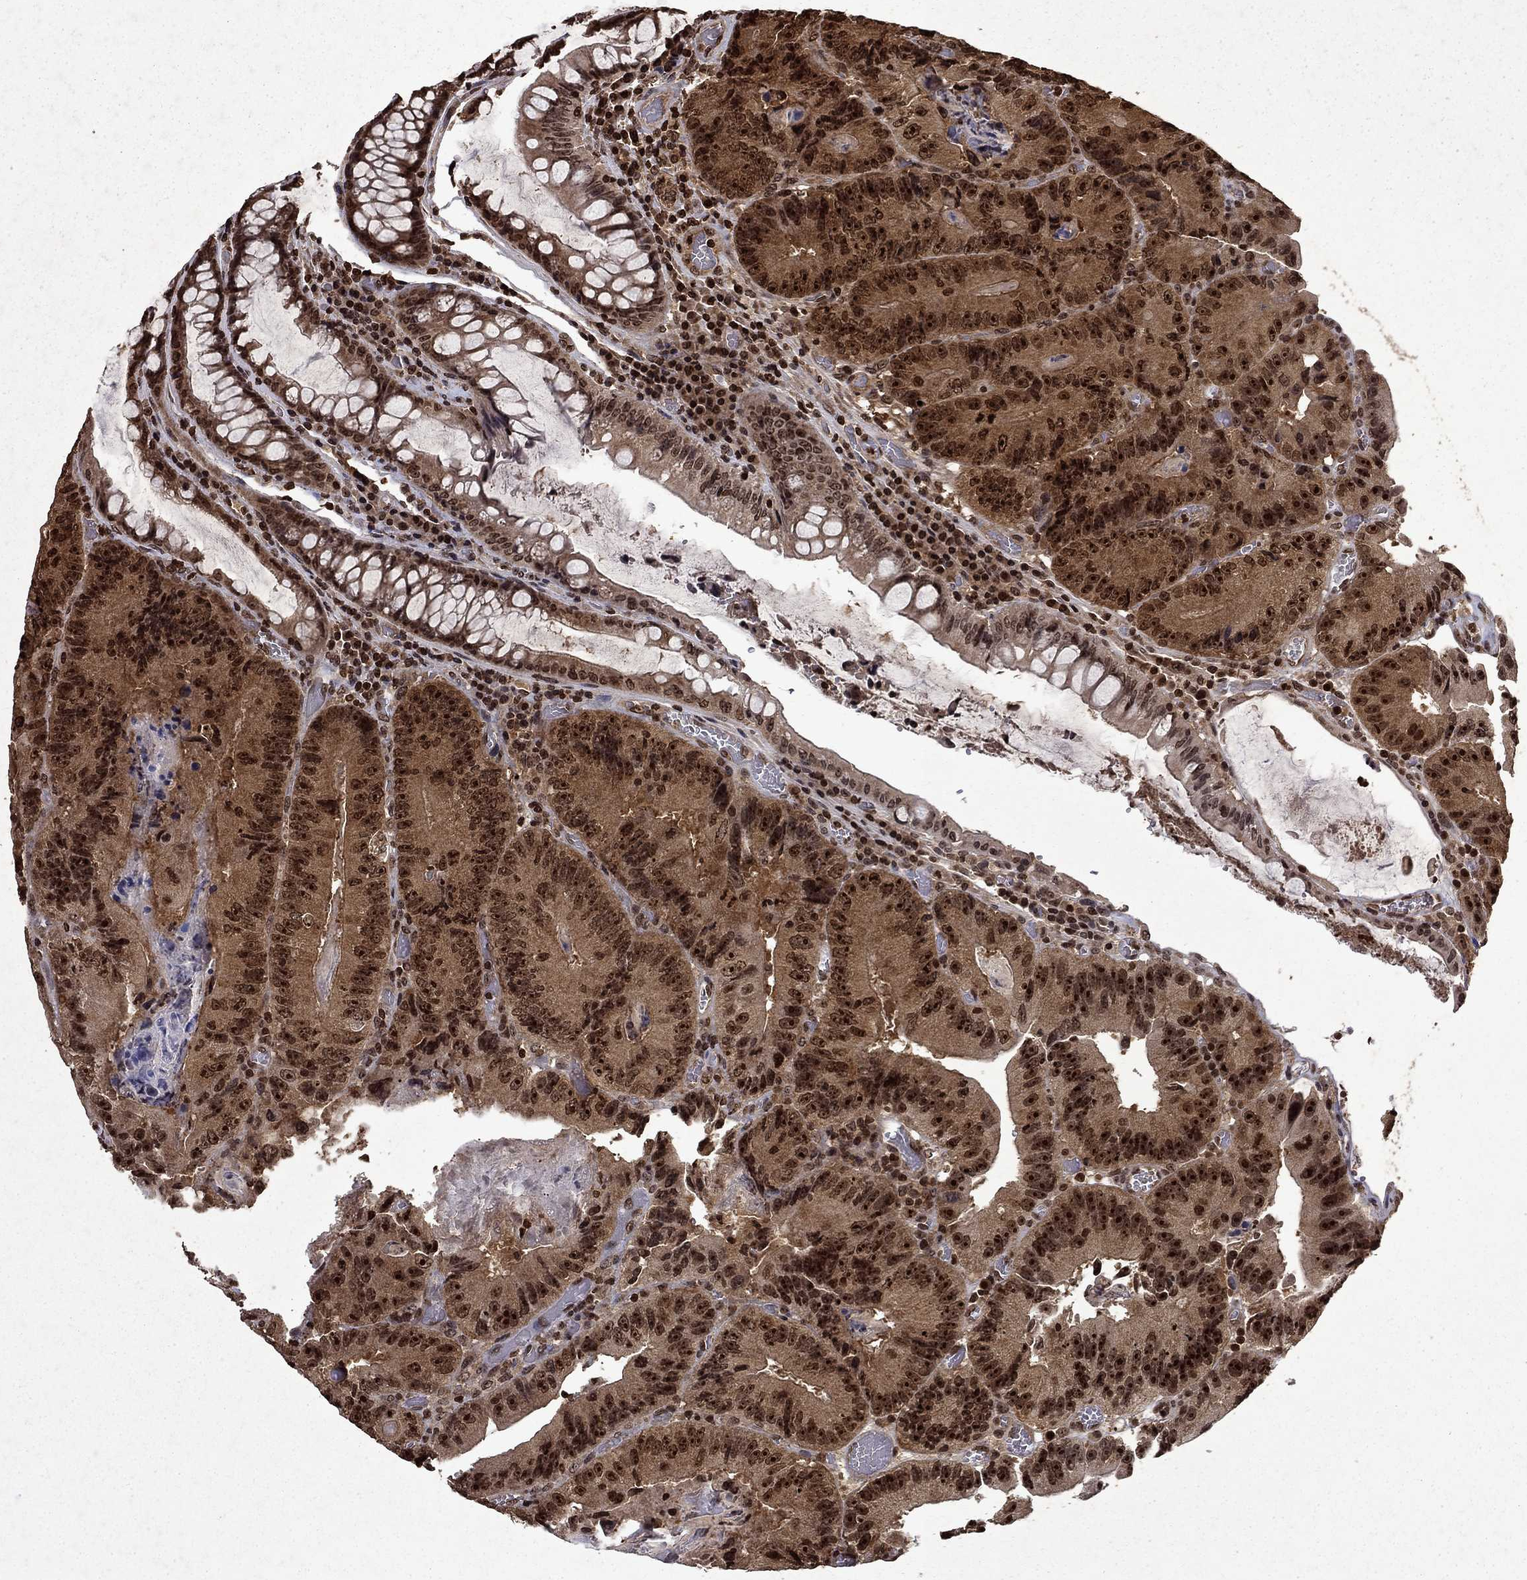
{"staining": {"intensity": "moderate", "quantity": ">75%", "location": "cytoplasmic/membranous,nuclear"}, "tissue": "colorectal cancer", "cell_type": "Tumor cells", "image_type": "cancer", "snomed": [{"axis": "morphology", "description": "Adenocarcinoma, NOS"}, {"axis": "topography", "description": "Colon"}], "caption": "A brown stain shows moderate cytoplasmic/membranous and nuclear staining of a protein in human adenocarcinoma (colorectal) tumor cells. The staining is performed using DAB brown chromogen to label protein expression. The nuclei are counter-stained blue using hematoxylin.", "gene": "PIN4", "patient": {"sex": "female", "age": 86}}